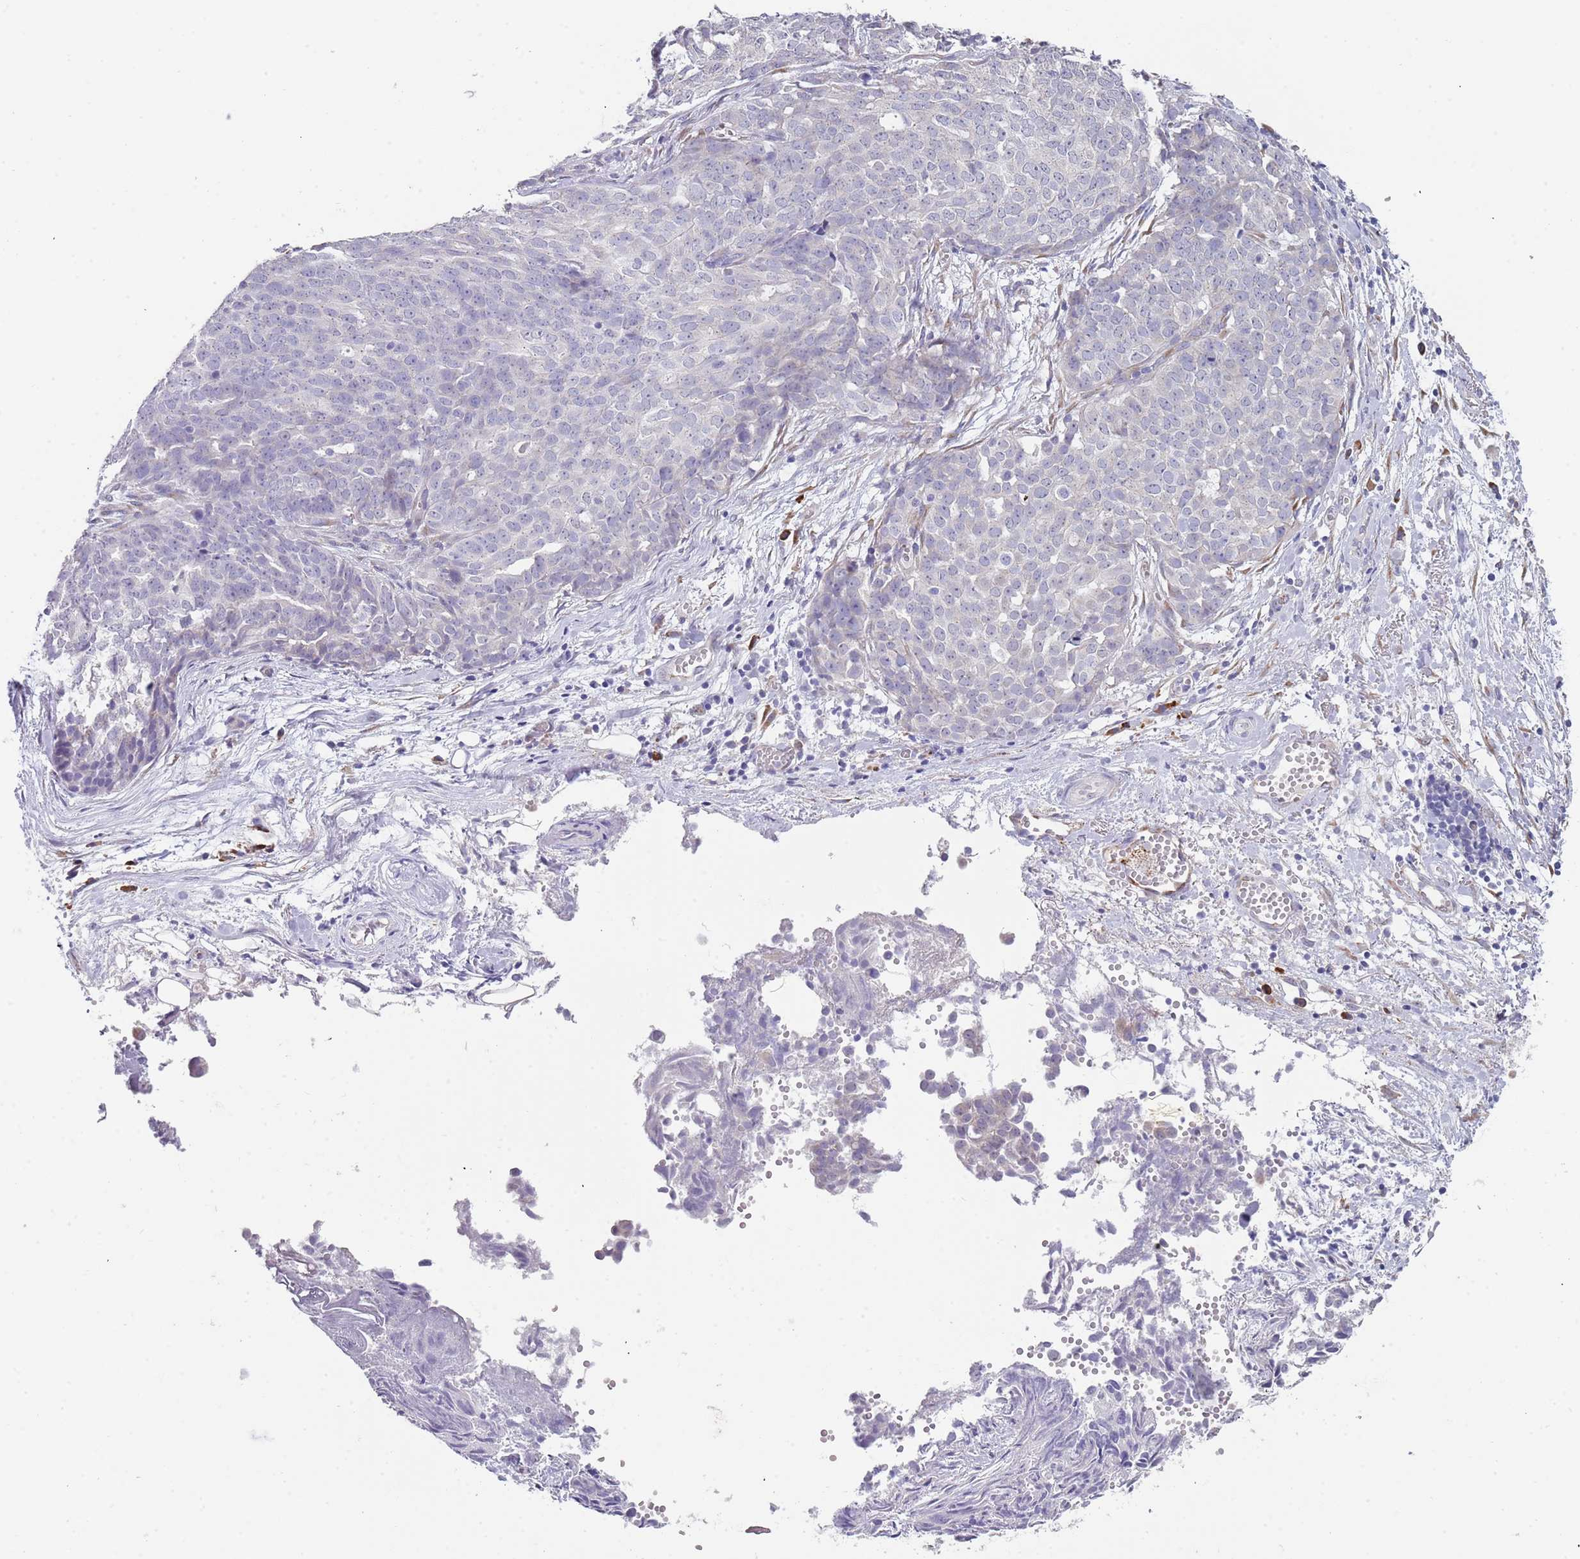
{"staining": {"intensity": "negative", "quantity": "none", "location": "none"}, "tissue": "ovarian cancer", "cell_type": "Tumor cells", "image_type": "cancer", "snomed": [{"axis": "morphology", "description": "Cystadenocarcinoma, serous, NOS"}, {"axis": "topography", "description": "Soft tissue"}, {"axis": "topography", "description": "Ovary"}], "caption": "DAB immunohistochemical staining of serous cystadenocarcinoma (ovarian) shows no significant expression in tumor cells.", "gene": "TNRC6C", "patient": {"sex": "female", "age": 57}}